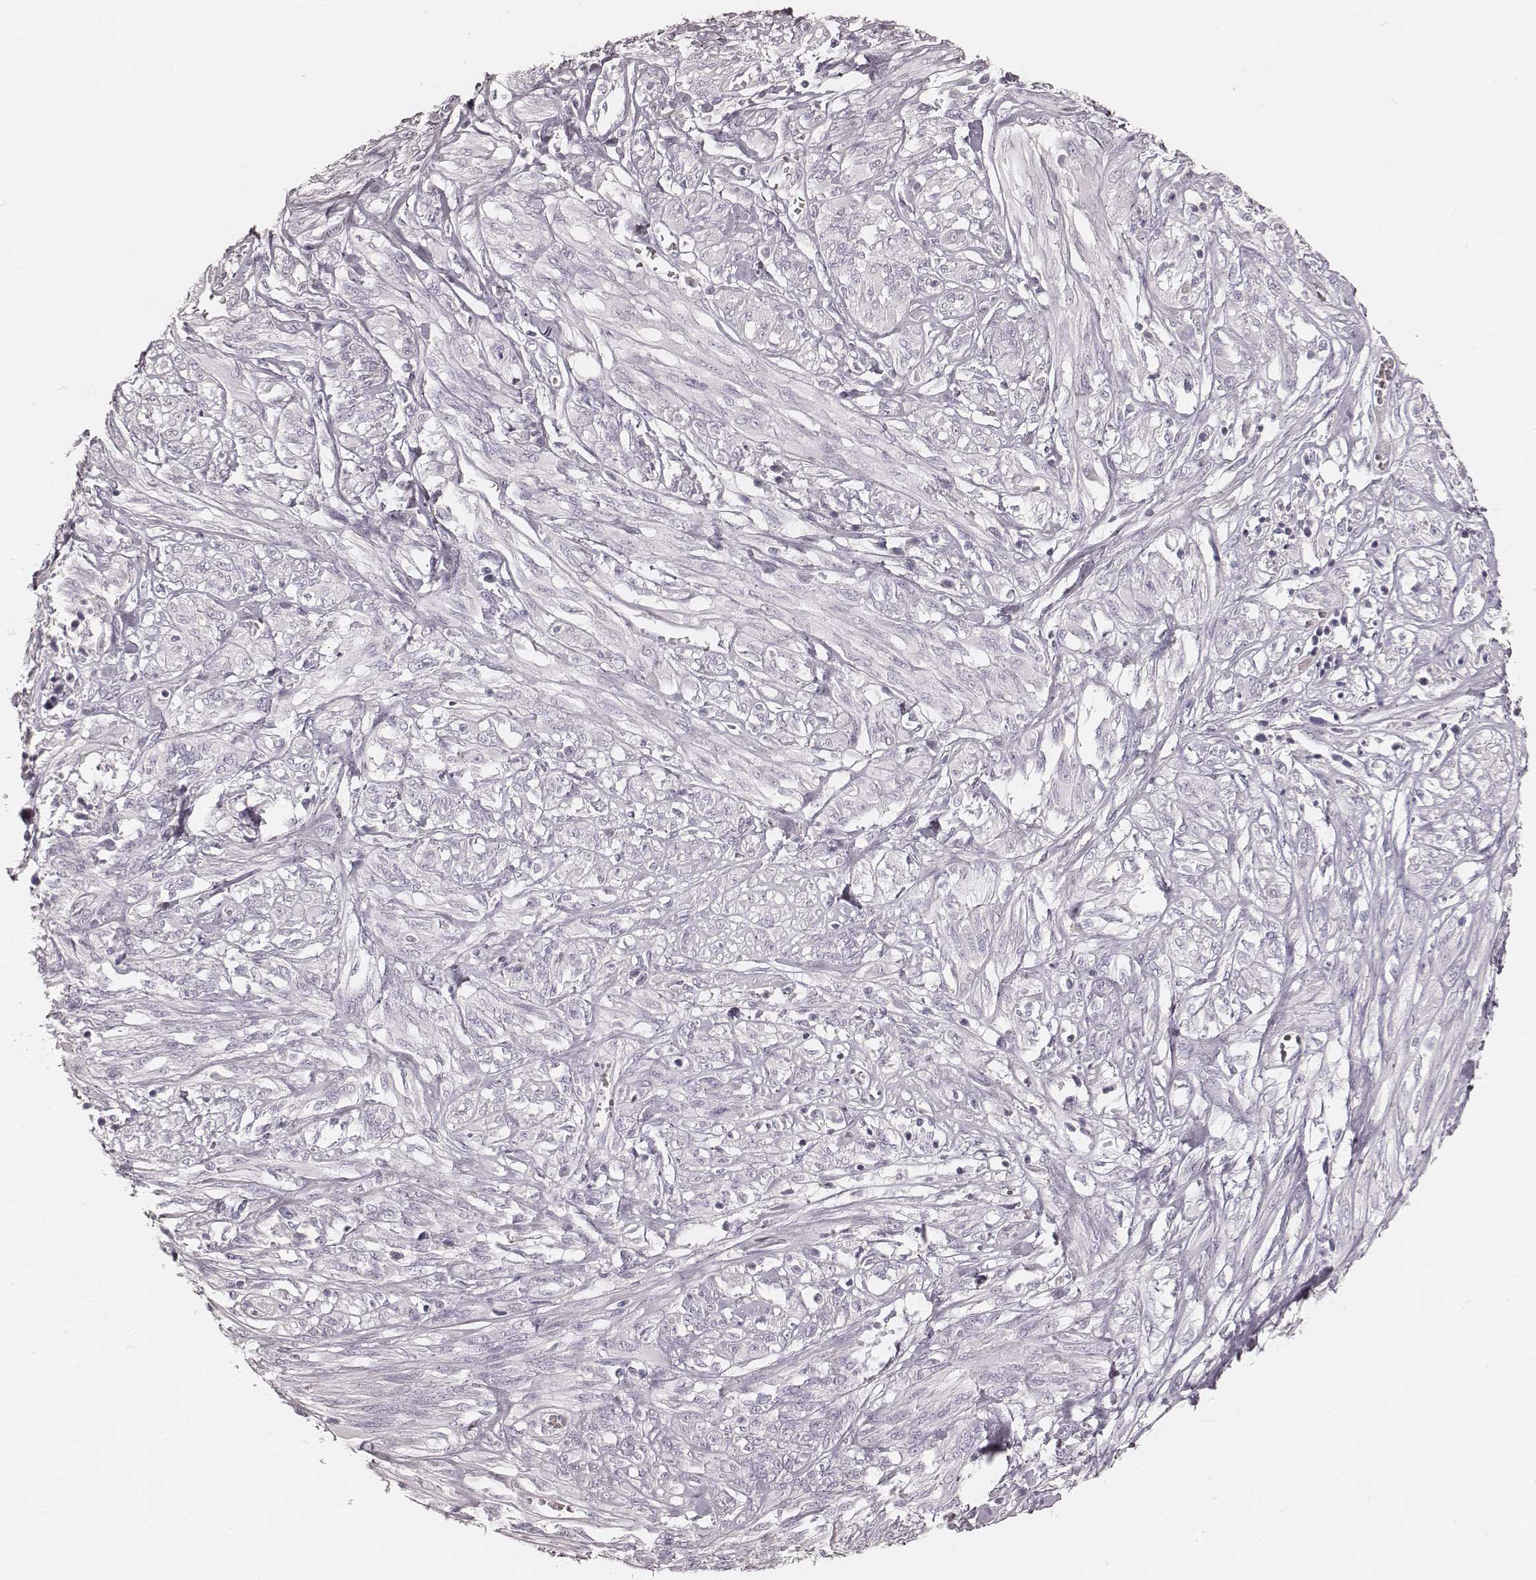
{"staining": {"intensity": "negative", "quantity": "none", "location": "none"}, "tissue": "melanoma", "cell_type": "Tumor cells", "image_type": "cancer", "snomed": [{"axis": "morphology", "description": "Malignant melanoma, NOS"}, {"axis": "topography", "description": "Skin"}], "caption": "DAB (3,3'-diaminobenzidine) immunohistochemical staining of melanoma displays no significant expression in tumor cells.", "gene": "KRT26", "patient": {"sex": "female", "age": 91}}